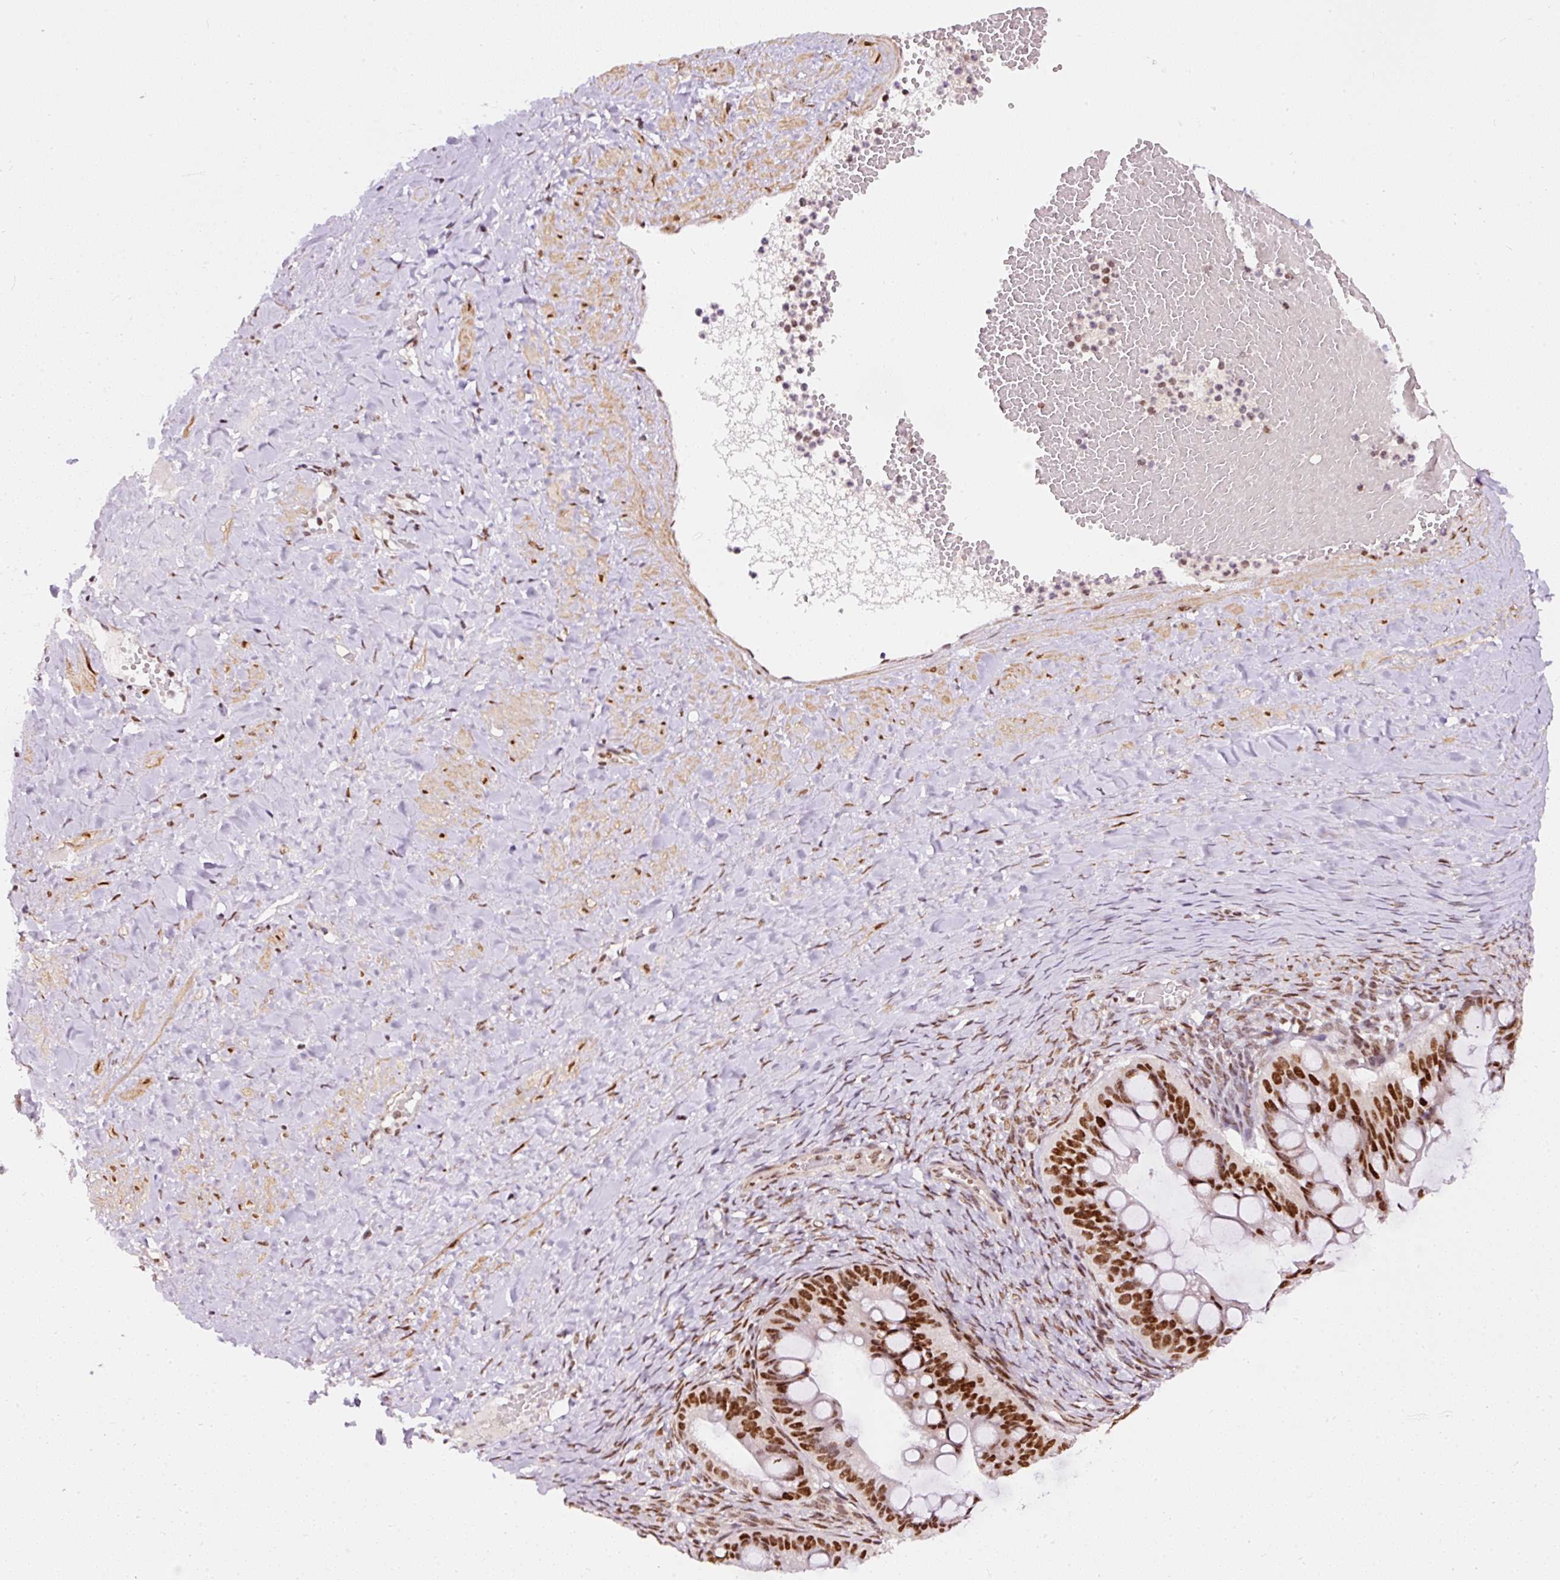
{"staining": {"intensity": "strong", "quantity": ">75%", "location": "nuclear"}, "tissue": "ovarian cancer", "cell_type": "Tumor cells", "image_type": "cancer", "snomed": [{"axis": "morphology", "description": "Cystadenocarcinoma, mucinous, NOS"}, {"axis": "topography", "description": "Ovary"}], "caption": "Tumor cells exhibit high levels of strong nuclear positivity in about >75% of cells in human mucinous cystadenocarcinoma (ovarian). The staining was performed using DAB, with brown indicating positive protein expression. Nuclei are stained blue with hematoxylin.", "gene": "HNRNPC", "patient": {"sex": "female", "age": 73}}